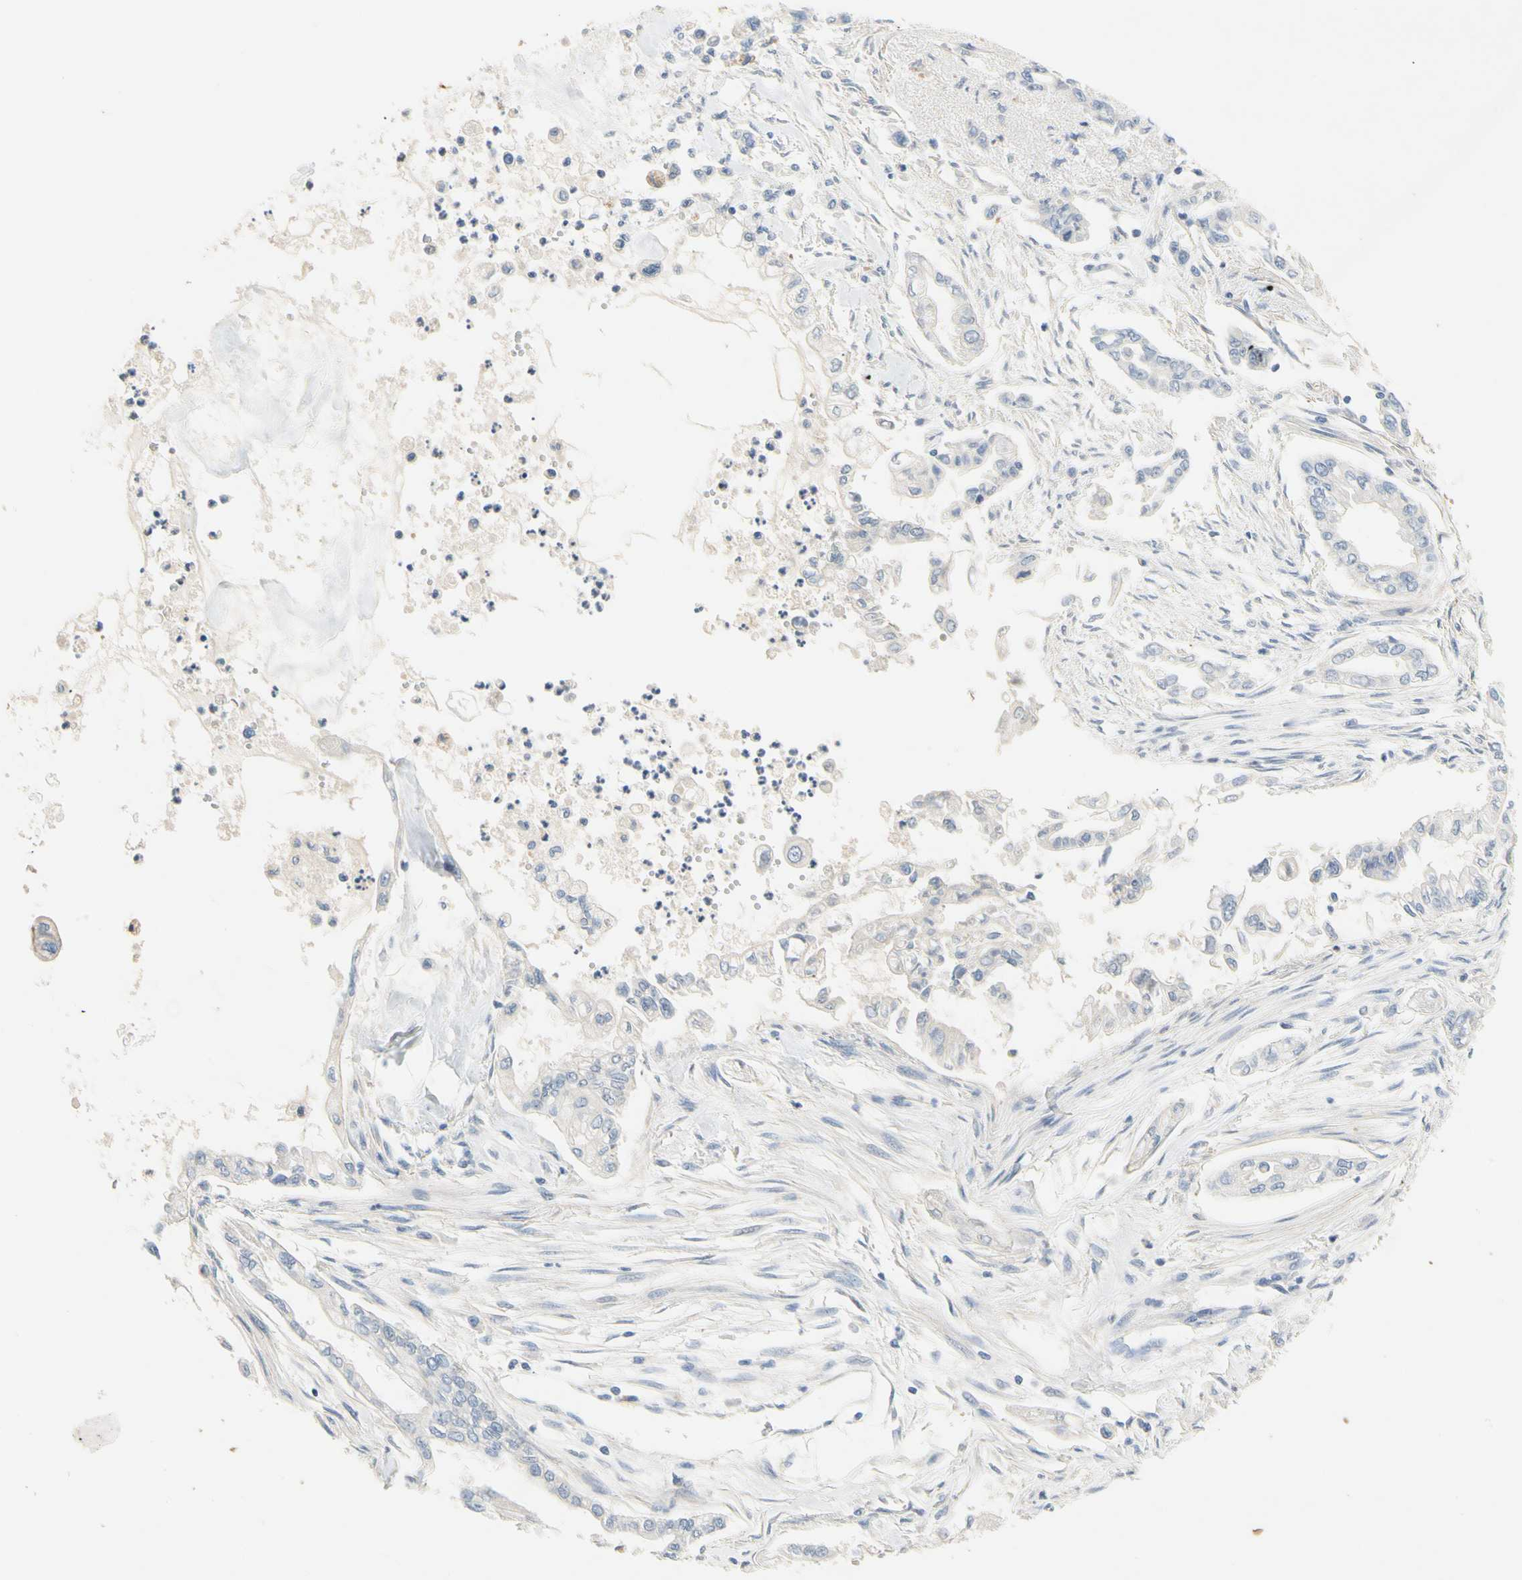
{"staining": {"intensity": "negative", "quantity": "none", "location": "none"}, "tissue": "pancreatic cancer", "cell_type": "Tumor cells", "image_type": "cancer", "snomed": [{"axis": "morphology", "description": "Normal tissue, NOS"}, {"axis": "topography", "description": "Pancreas"}], "caption": "Tumor cells show no significant protein staining in pancreatic cancer.", "gene": "CCM2L", "patient": {"sex": "male", "age": 42}}